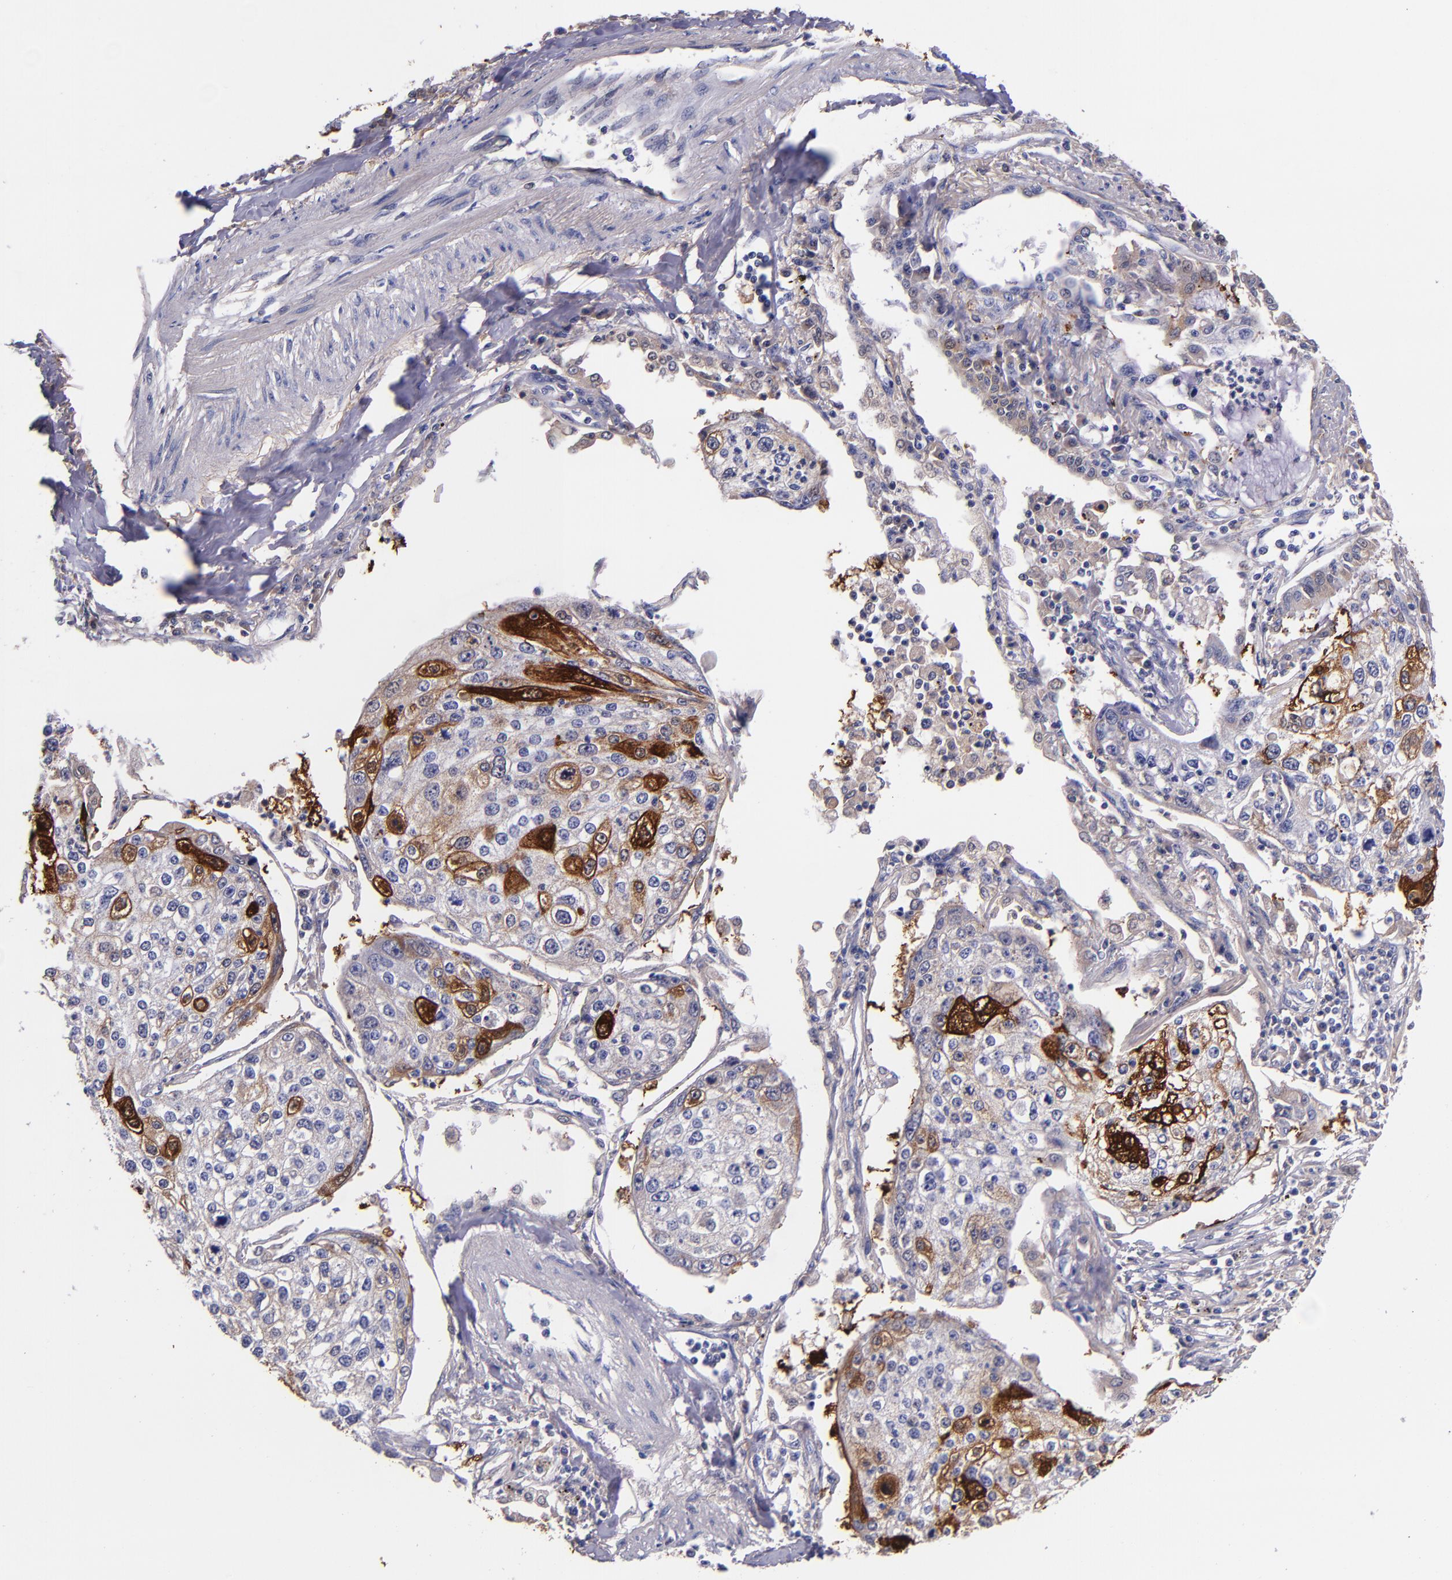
{"staining": {"intensity": "strong", "quantity": "25%-75%", "location": "cytoplasmic/membranous"}, "tissue": "lung cancer", "cell_type": "Tumor cells", "image_type": "cancer", "snomed": [{"axis": "morphology", "description": "Squamous cell carcinoma, NOS"}, {"axis": "topography", "description": "Lung"}], "caption": "Immunohistochemistry image of neoplastic tissue: lung cancer (squamous cell carcinoma) stained using immunohistochemistry reveals high levels of strong protein expression localized specifically in the cytoplasmic/membranous of tumor cells, appearing as a cytoplasmic/membranous brown color.", "gene": "IVL", "patient": {"sex": "male", "age": 75}}